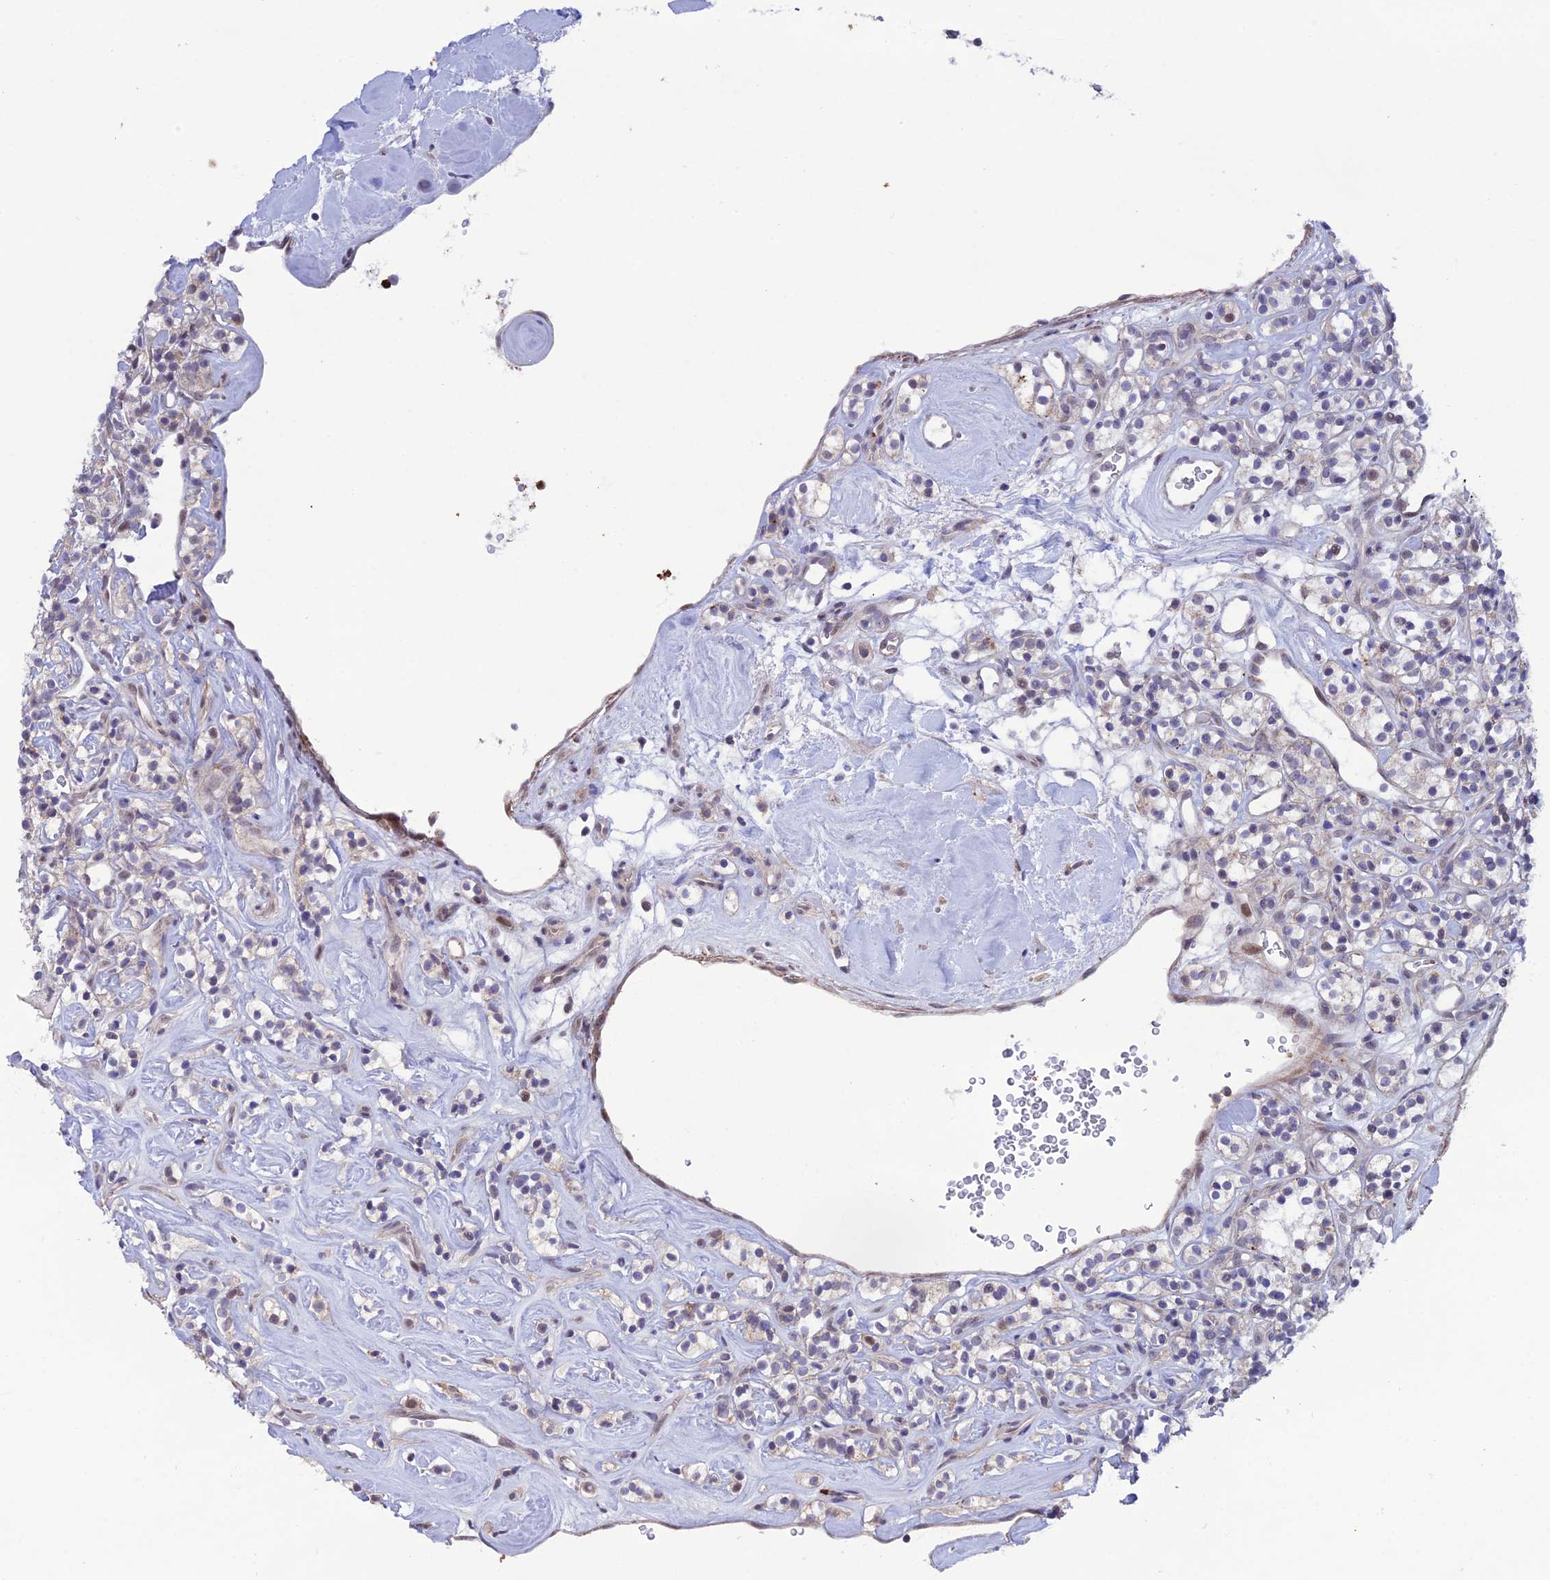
{"staining": {"intensity": "negative", "quantity": "none", "location": "none"}, "tissue": "renal cancer", "cell_type": "Tumor cells", "image_type": "cancer", "snomed": [{"axis": "morphology", "description": "Adenocarcinoma, NOS"}, {"axis": "topography", "description": "Kidney"}], "caption": "A histopathology image of human renal cancer (adenocarcinoma) is negative for staining in tumor cells.", "gene": "COL6A6", "patient": {"sex": "male", "age": 77}}